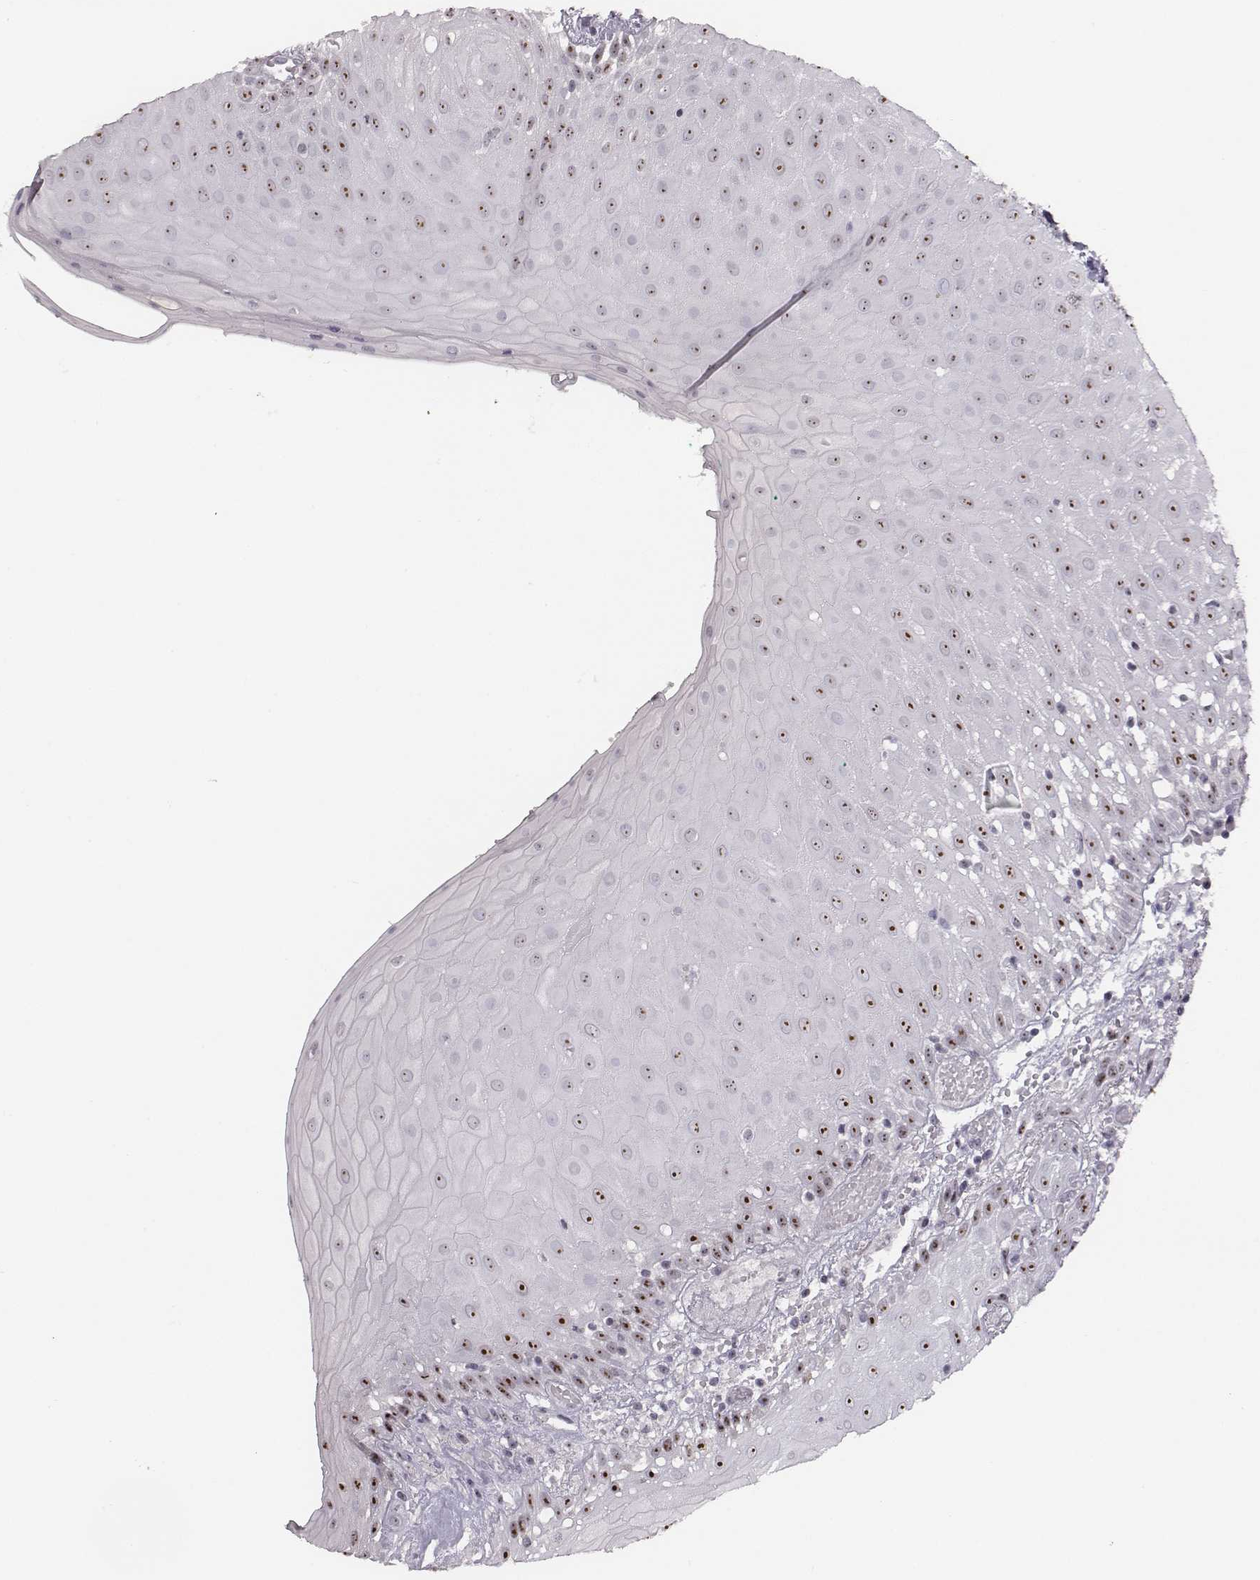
{"staining": {"intensity": "strong", "quantity": ">75%", "location": "nuclear"}, "tissue": "head and neck cancer", "cell_type": "Tumor cells", "image_type": "cancer", "snomed": [{"axis": "morphology", "description": "Normal tissue, NOS"}, {"axis": "morphology", "description": "Squamous cell carcinoma, NOS"}, {"axis": "topography", "description": "Oral tissue"}, {"axis": "topography", "description": "Salivary gland"}, {"axis": "topography", "description": "Head-Neck"}], "caption": "Immunohistochemistry image of head and neck cancer stained for a protein (brown), which shows high levels of strong nuclear staining in about >75% of tumor cells.", "gene": "NIFK", "patient": {"sex": "female", "age": 62}}